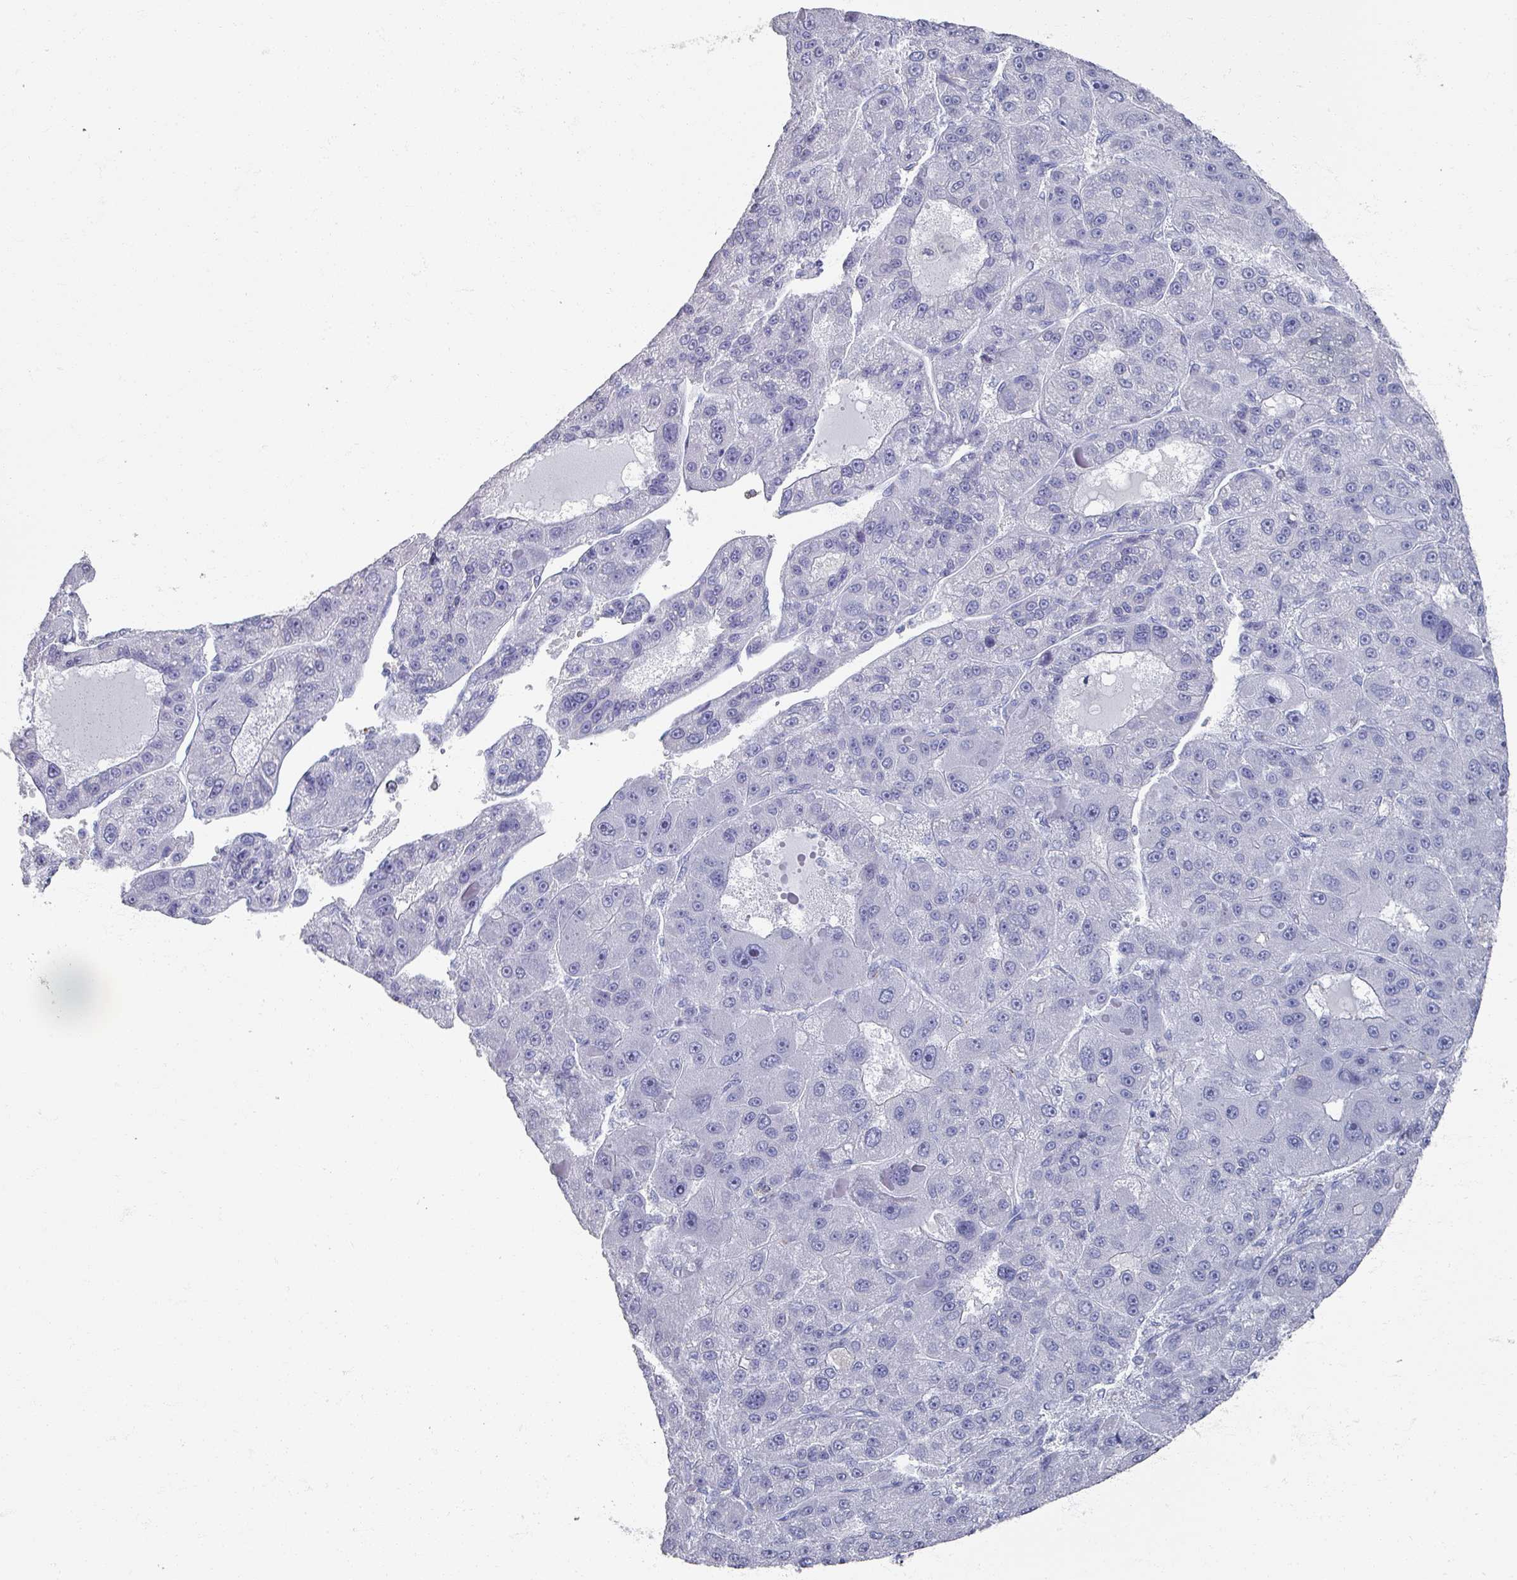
{"staining": {"intensity": "negative", "quantity": "none", "location": "none"}, "tissue": "liver cancer", "cell_type": "Tumor cells", "image_type": "cancer", "snomed": [{"axis": "morphology", "description": "Carcinoma, Hepatocellular, NOS"}, {"axis": "topography", "description": "Liver"}], "caption": "The histopathology image reveals no staining of tumor cells in liver cancer (hepatocellular carcinoma).", "gene": "OMG", "patient": {"sex": "male", "age": 76}}